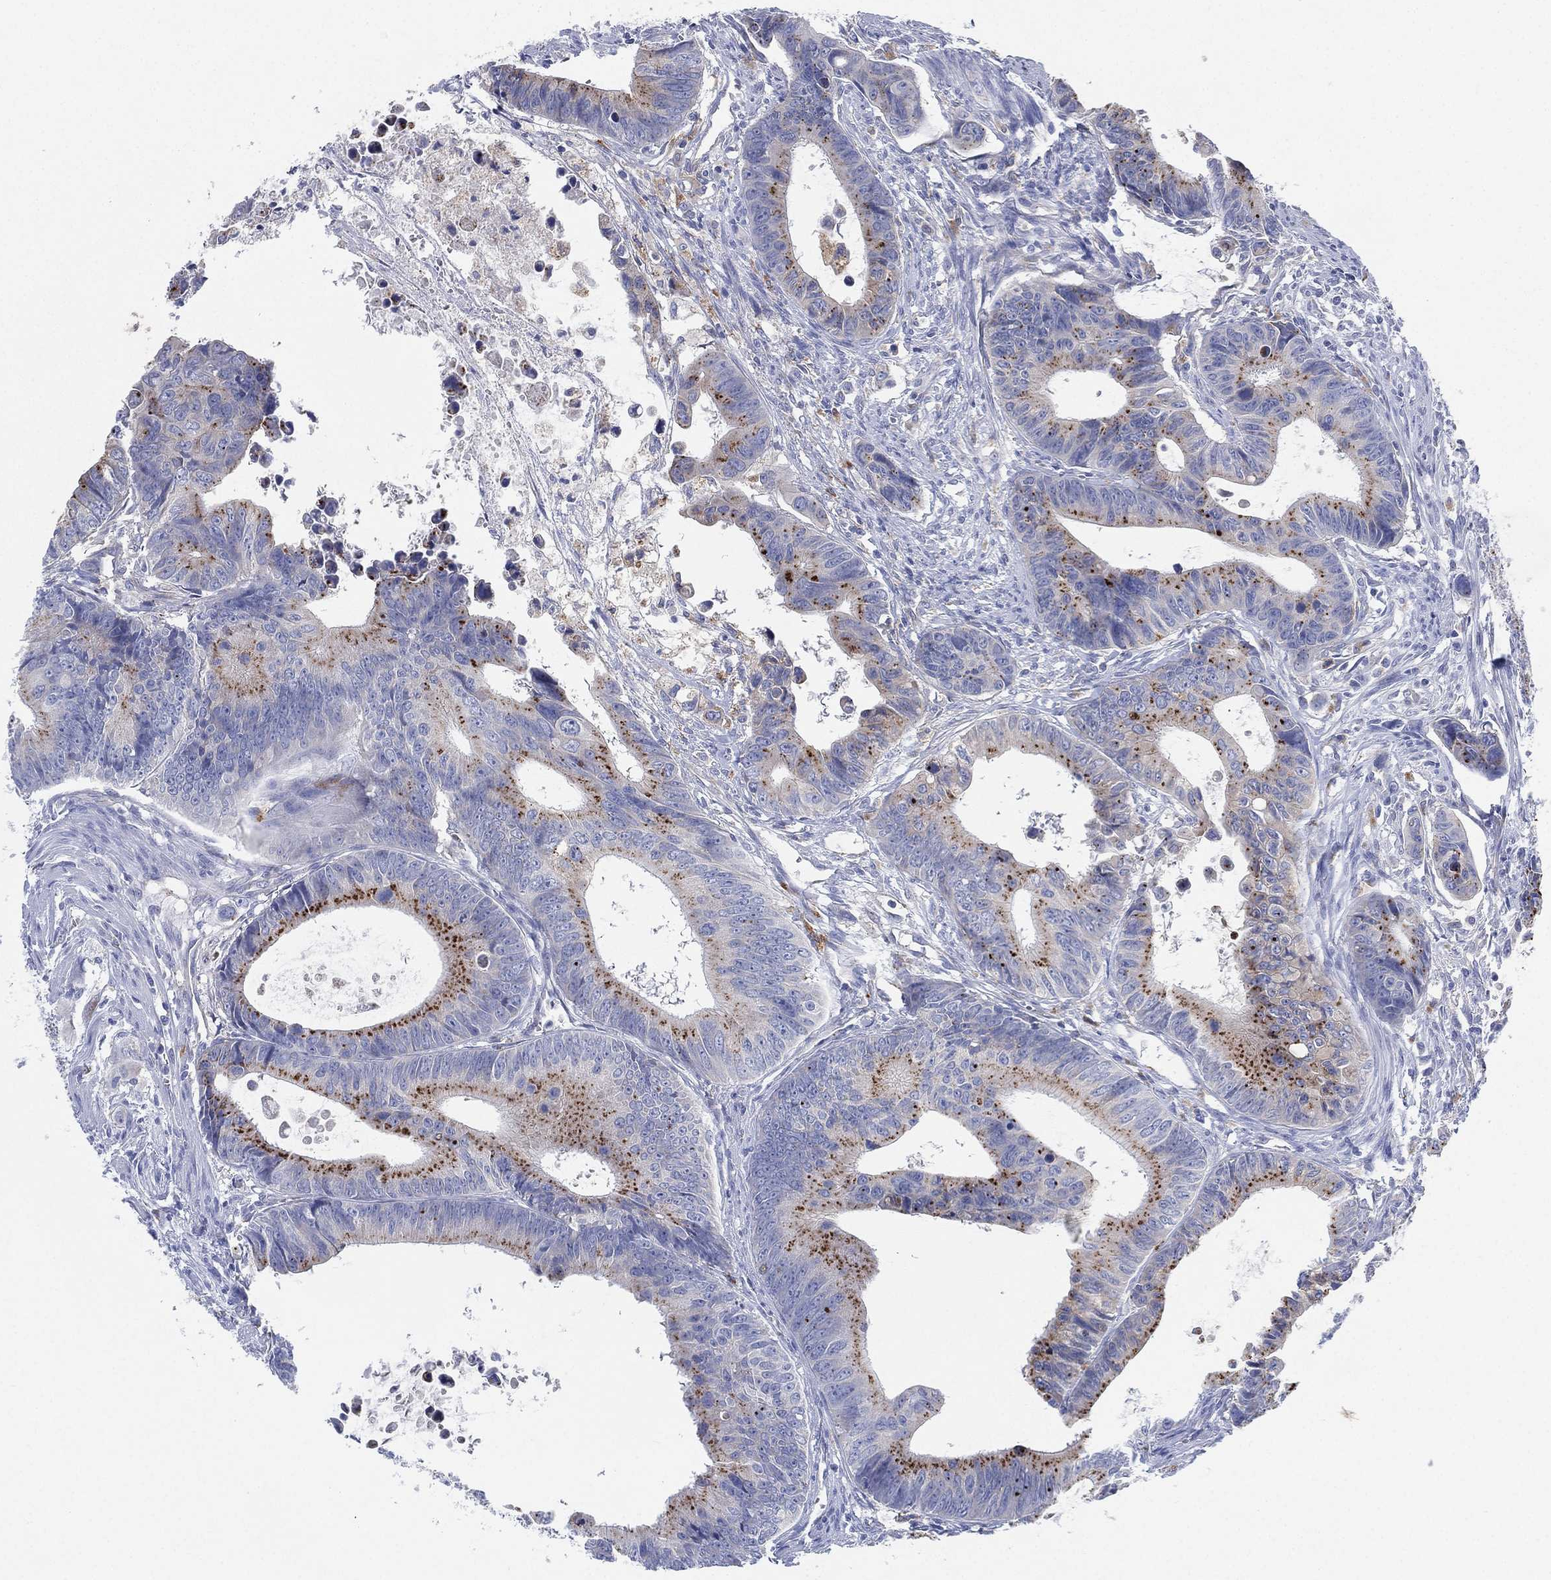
{"staining": {"intensity": "moderate", "quantity": "<25%", "location": "cytoplasmic/membranous"}, "tissue": "colorectal cancer", "cell_type": "Tumor cells", "image_type": "cancer", "snomed": [{"axis": "morphology", "description": "Adenocarcinoma, NOS"}, {"axis": "topography", "description": "Colon"}], "caption": "Tumor cells show low levels of moderate cytoplasmic/membranous staining in about <25% of cells in human colorectal cancer.", "gene": "GALNS", "patient": {"sex": "female", "age": 87}}